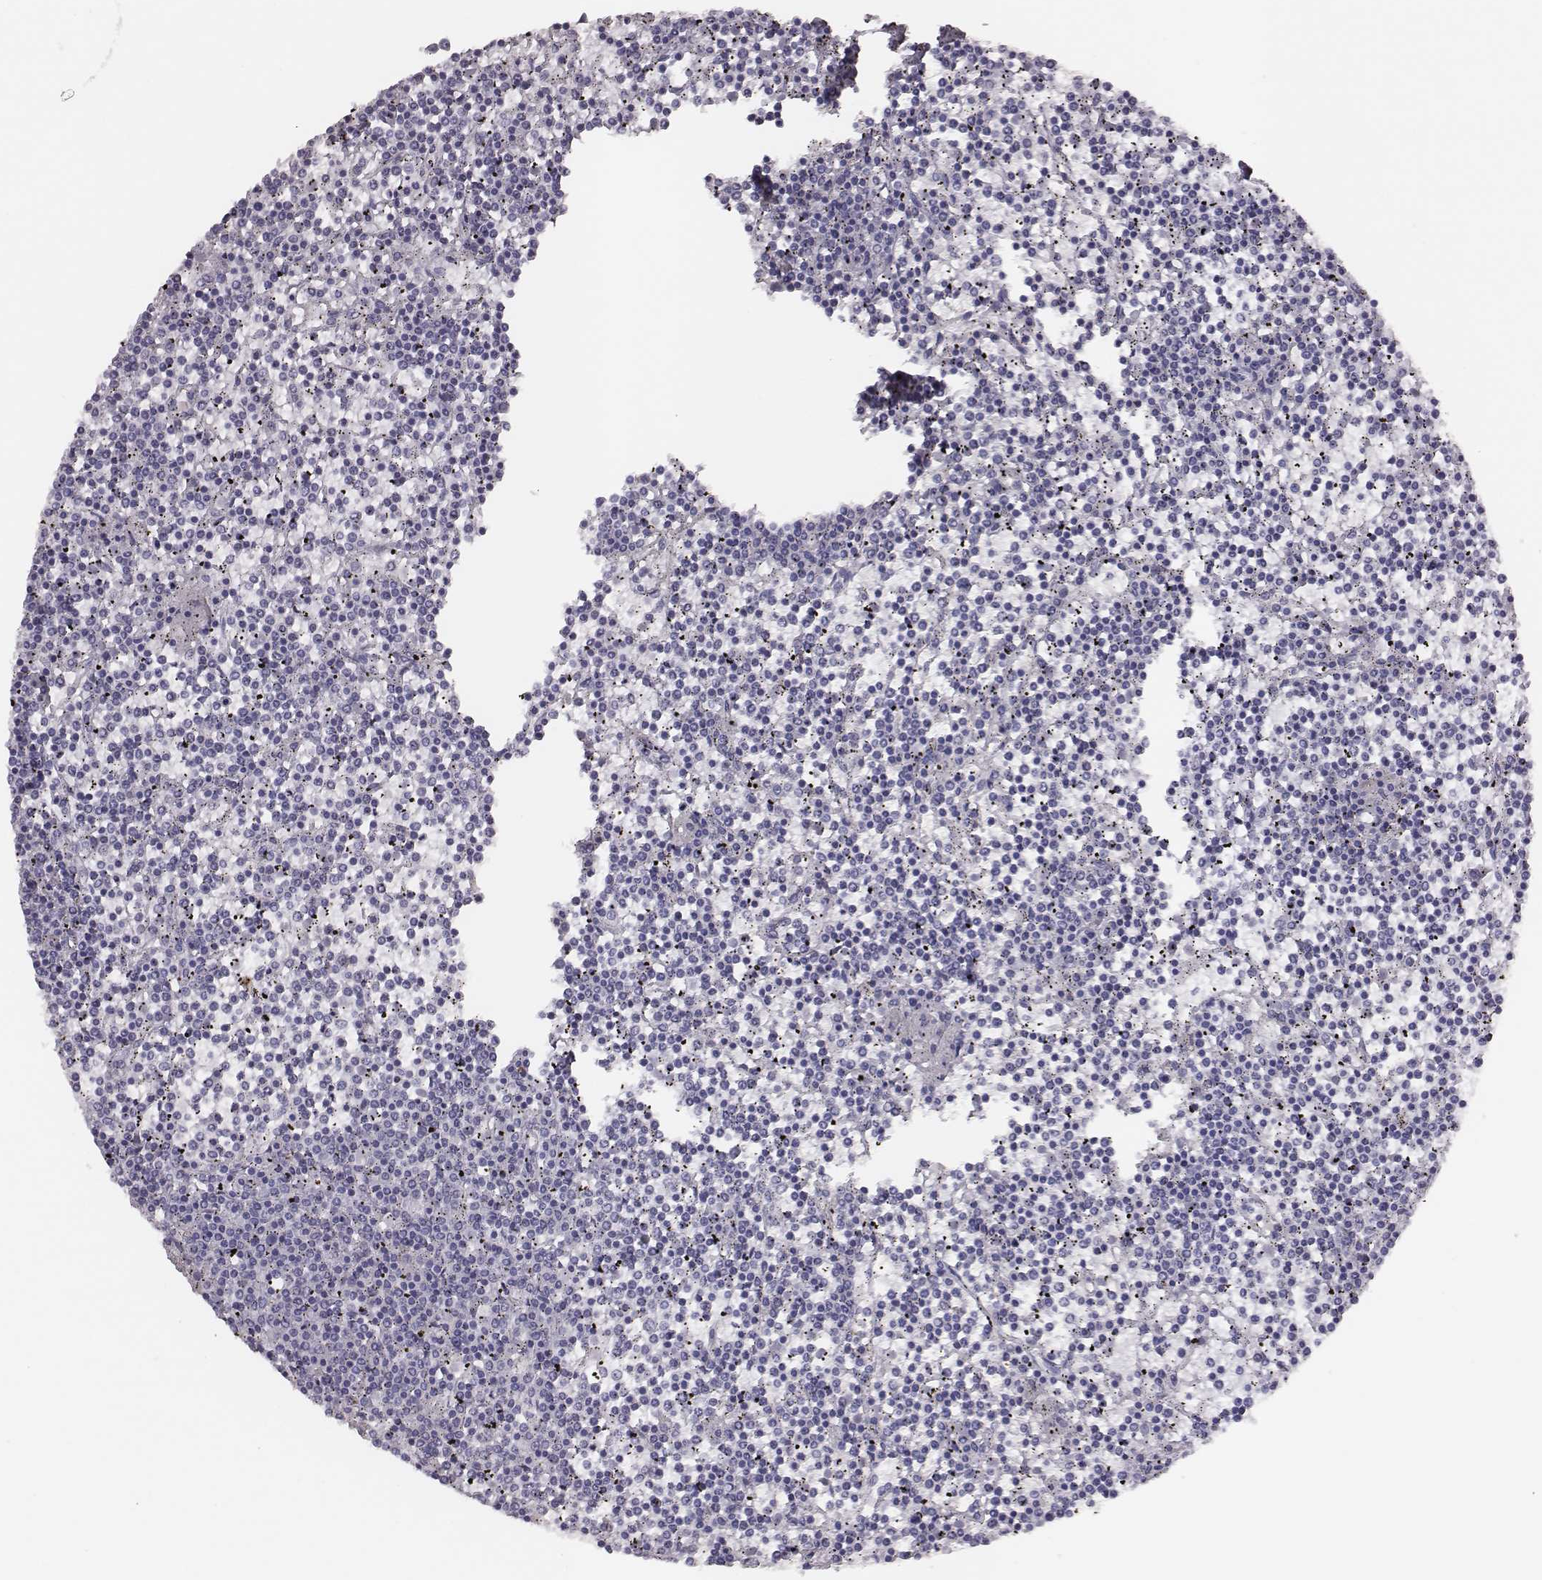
{"staining": {"intensity": "negative", "quantity": "none", "location": "none"}, "tissue": "lymphoma", "cell_type": "Tumor cells", "image_type": "cancer", "snomed": [{"axis": "morphology", "description": "Malignant lymphoma, non-Hodgkin's type, Low grade"}, {"axis": "topography", "description": "Spleen"}], "caption": "Low-grade malignant lymphoma, non-Hodgkin's type was stained to show a protein in brown. There is no significant positivity in tumor cells.", "gene": "P2RY10", "patient": {"sex": "female", "age": 19}}